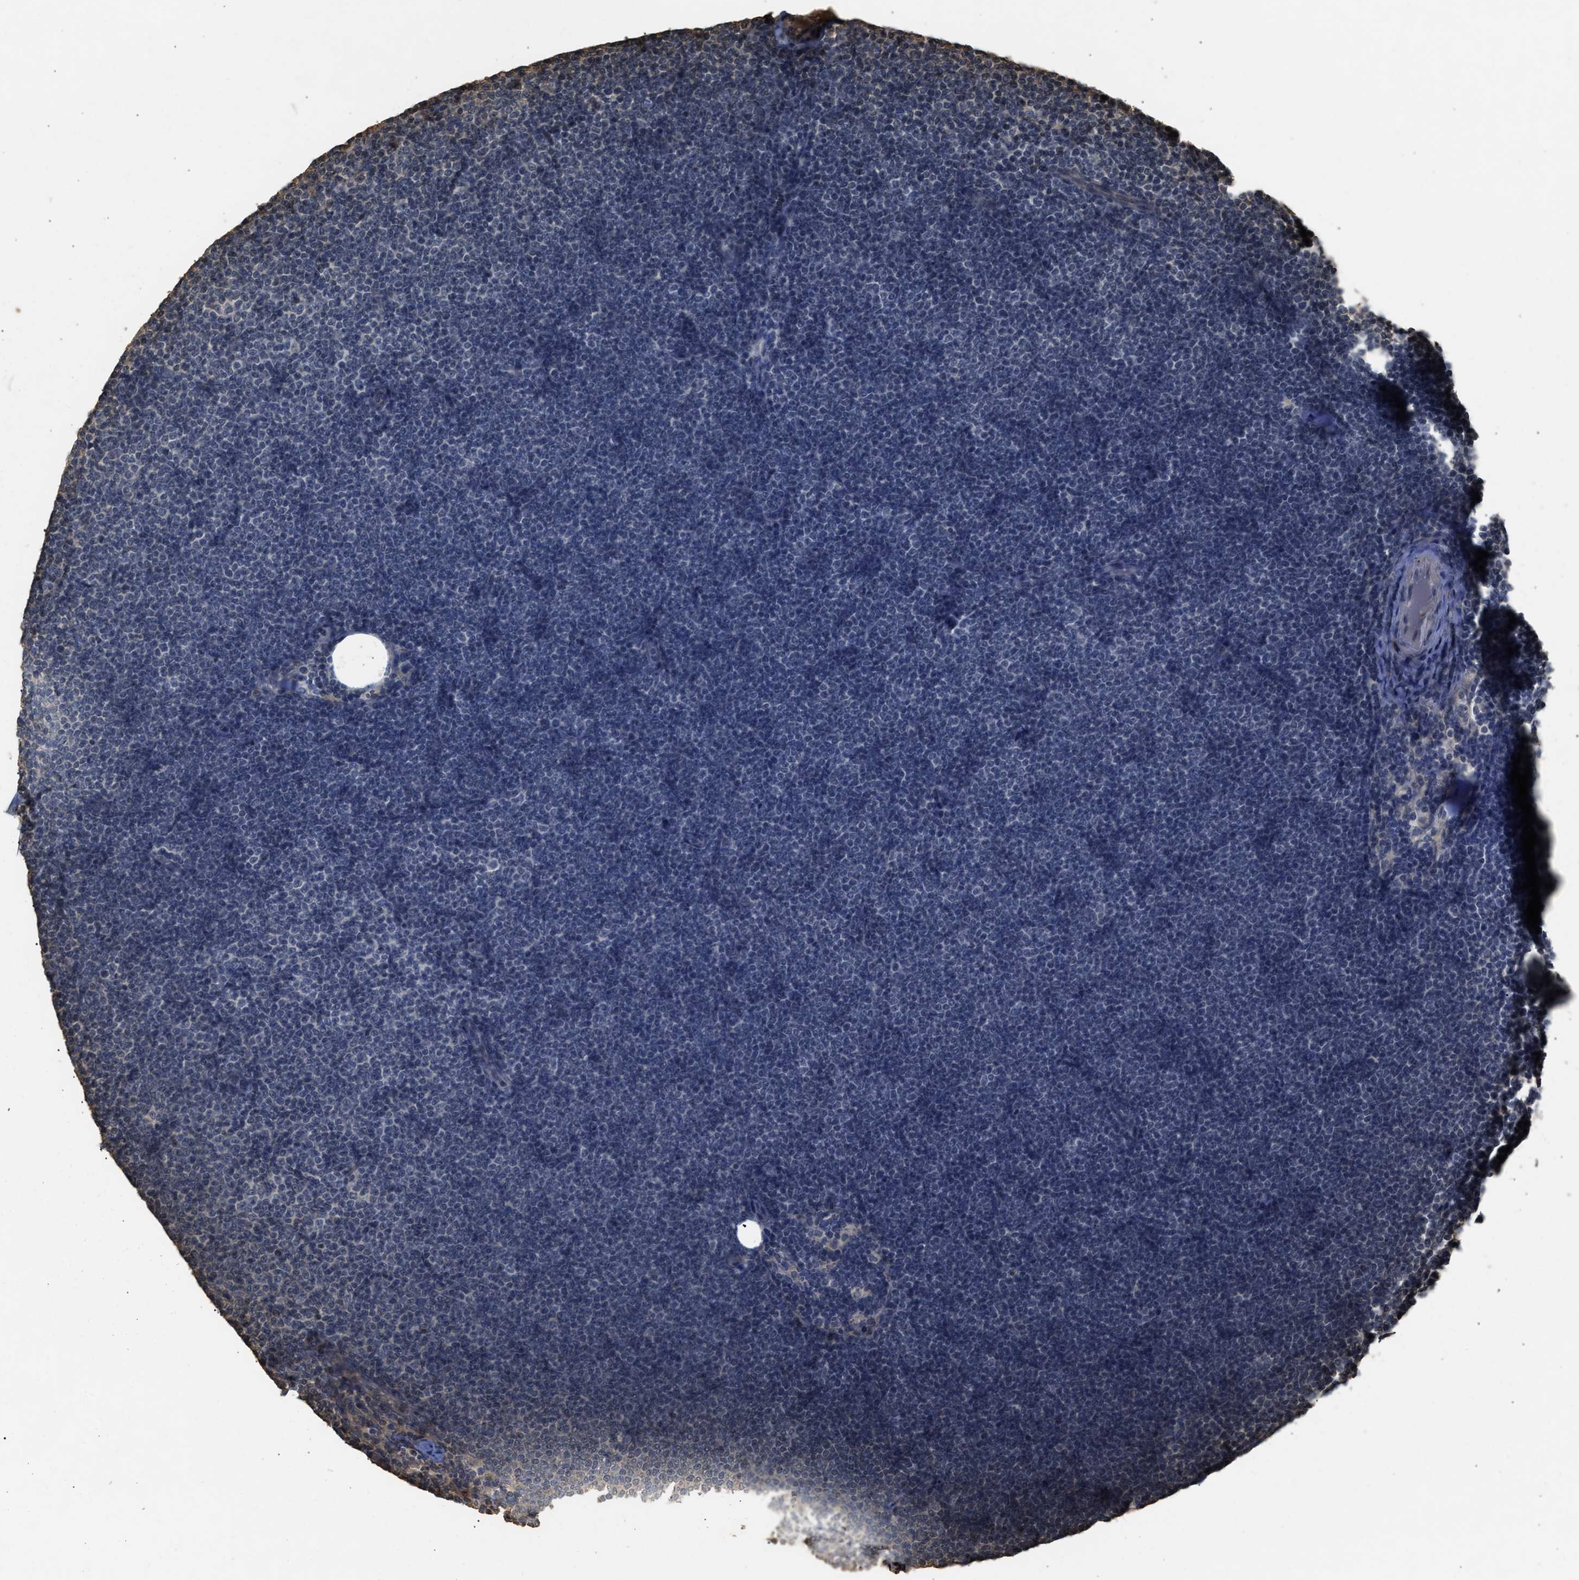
{"staining": {"intensity": "negative", "quantity": "none", "location": "none"}, "tissue": "lymphoma", "cell_type": "Tumor cells", "image_type": "cancer", "snomed": [{"axis": "morphology", "description": "Malignant lymphoma, non-Hodgkin's type, Low grade"}, {"axis": "topography", "description": "Lymph node"}], "caption": "This is a image of immunohistochemistry (IHC) staining of low-grade malignant lymphoma, non-Hodgkin's type, which shows no expression in tumor cells.", "gene": "ARHGDIA", "patient": {"sex": "female", "age": 53}}